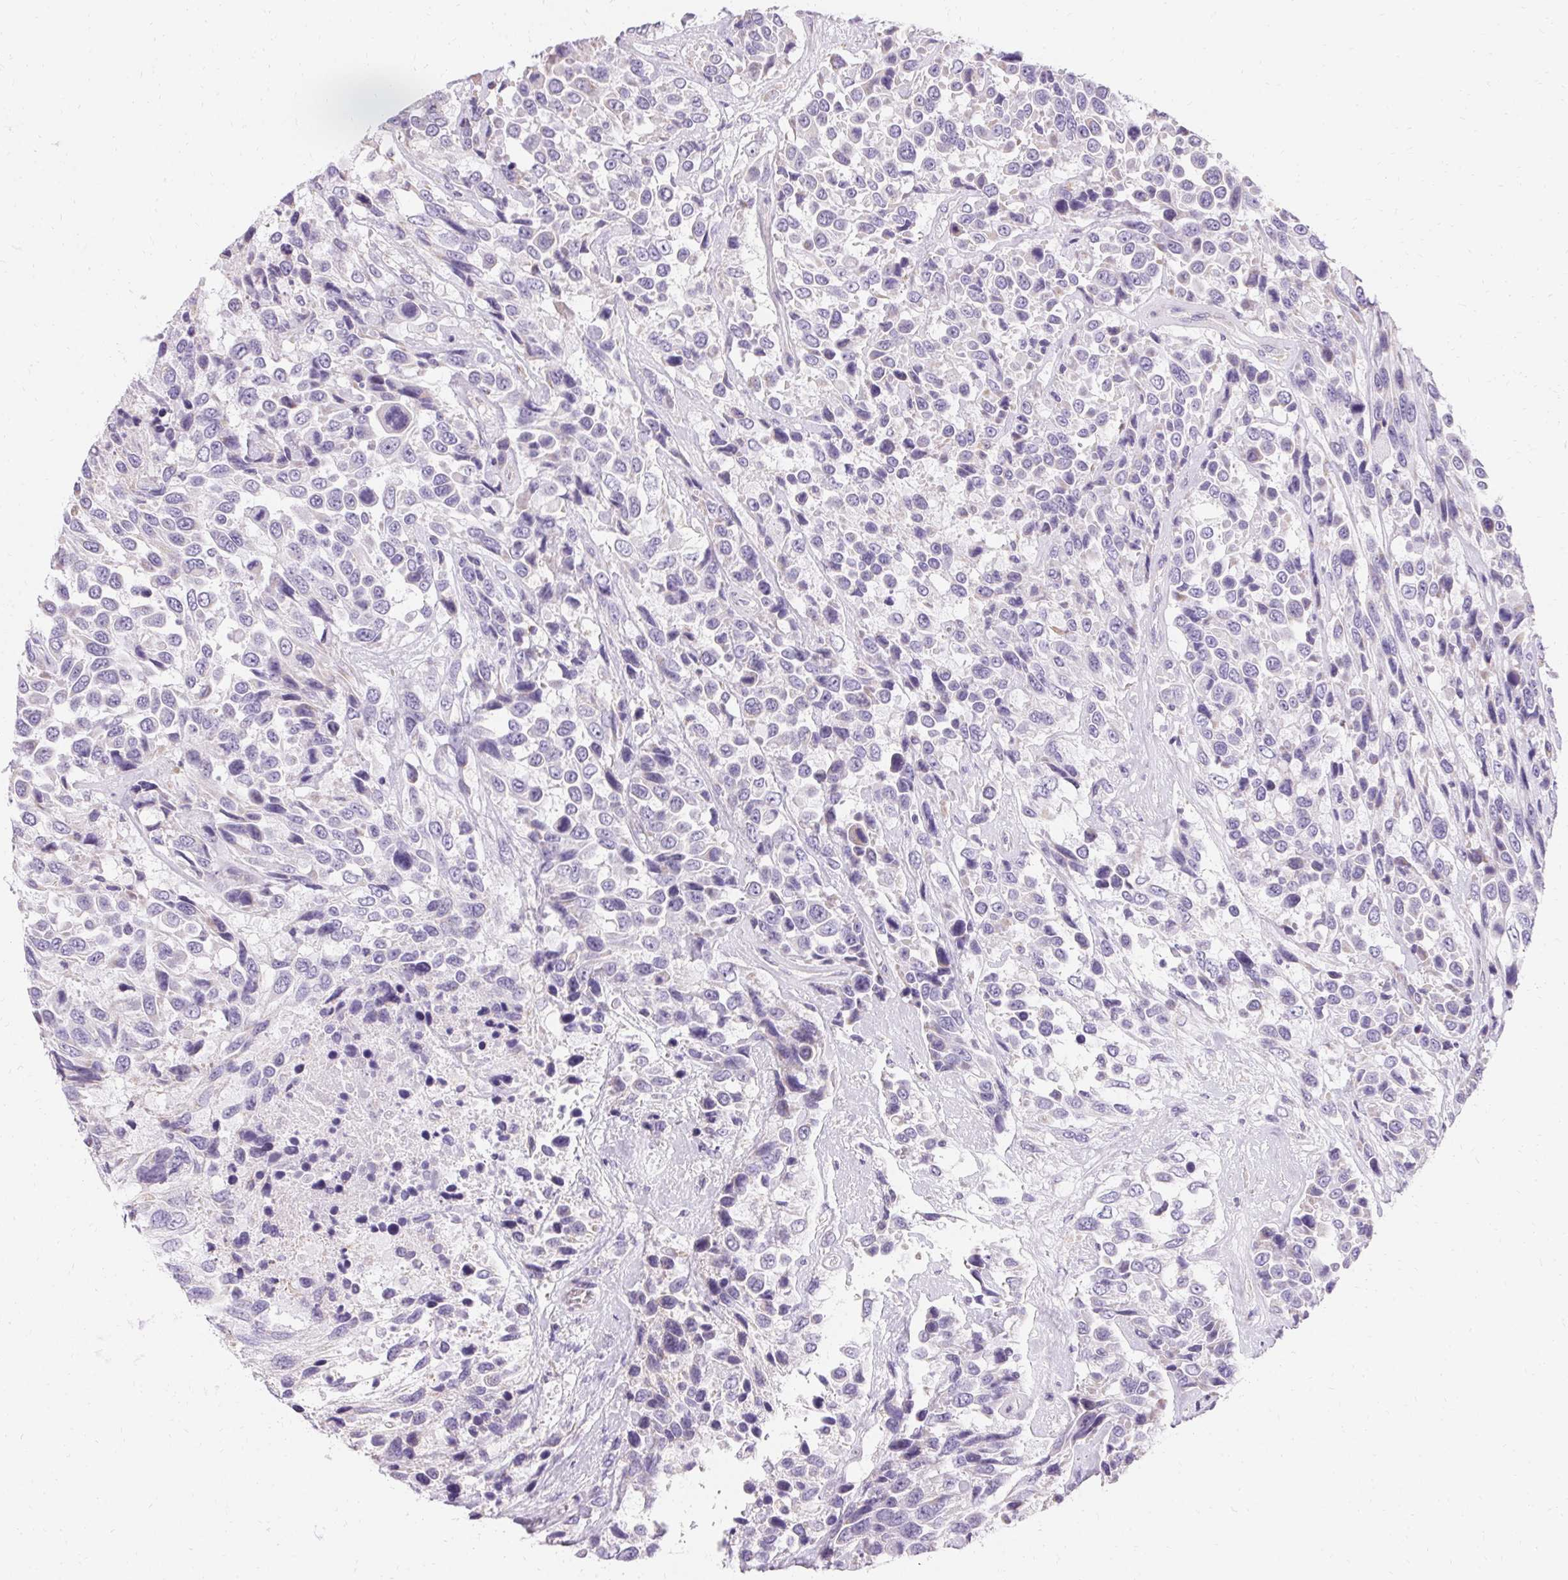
{"staining": {"intensity": "negative", "quantity": "none", "location": "none"}, "tissue": "urothelial cancer", "cell_type": "Tumor cells", "image_type": "cancer", "snomed": [{"axis": "morphology", "description": "Urothelial carcinoma, High grade"}, {"axis": "topography", "description": "Urinary bladder"}], "caption": "The IHC micrograph has no significant expression in tumor cells of high-grade urothelial carcinoma tissue. (IHC, brightfield microscopy, high magnification).", "gene": "ASGR2", "patient": {"sex": "female", "age": 70}}